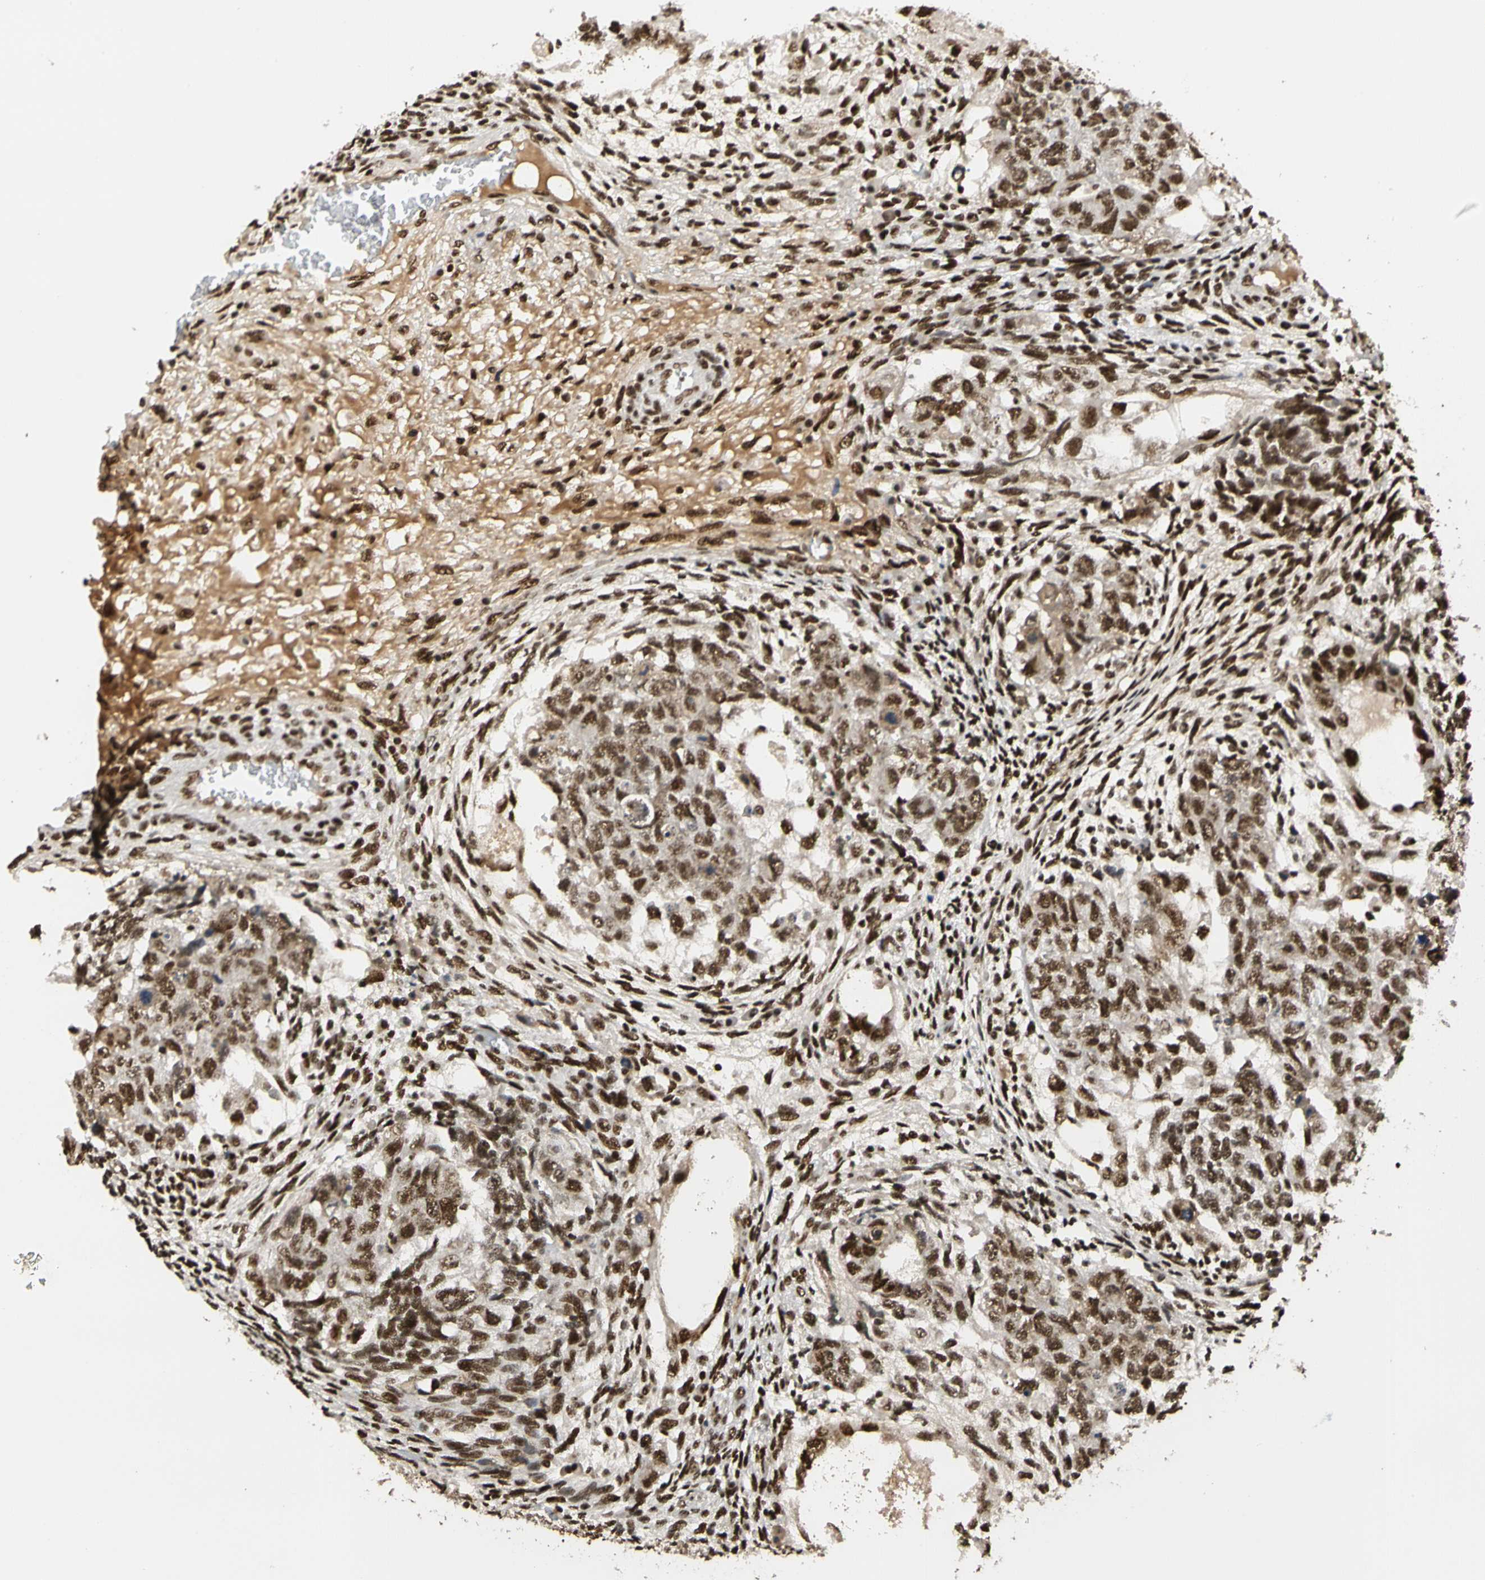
{"staining": {"intensity": "strong", "quantity": ">75%", "location": "nuclear"}, "tissue": "testis cancer", "cell_type": "Tumor cells", "image_type": "cancer", "snomed": [{"axis": "morphology", "description": "Normal tissue, NOS"}, {"axis": "morphology", "description": "Carcinoma, Embryonal, NOS"}, {"axis": "topography", "description": "Testis"}], "caption": "Immunohistochemical staining of testis cancer reveals strong nuclear protein positivity in about >75% of tumor cells.", "gene": "CDK12", "patient": {"sex": "male", "age": 36}}